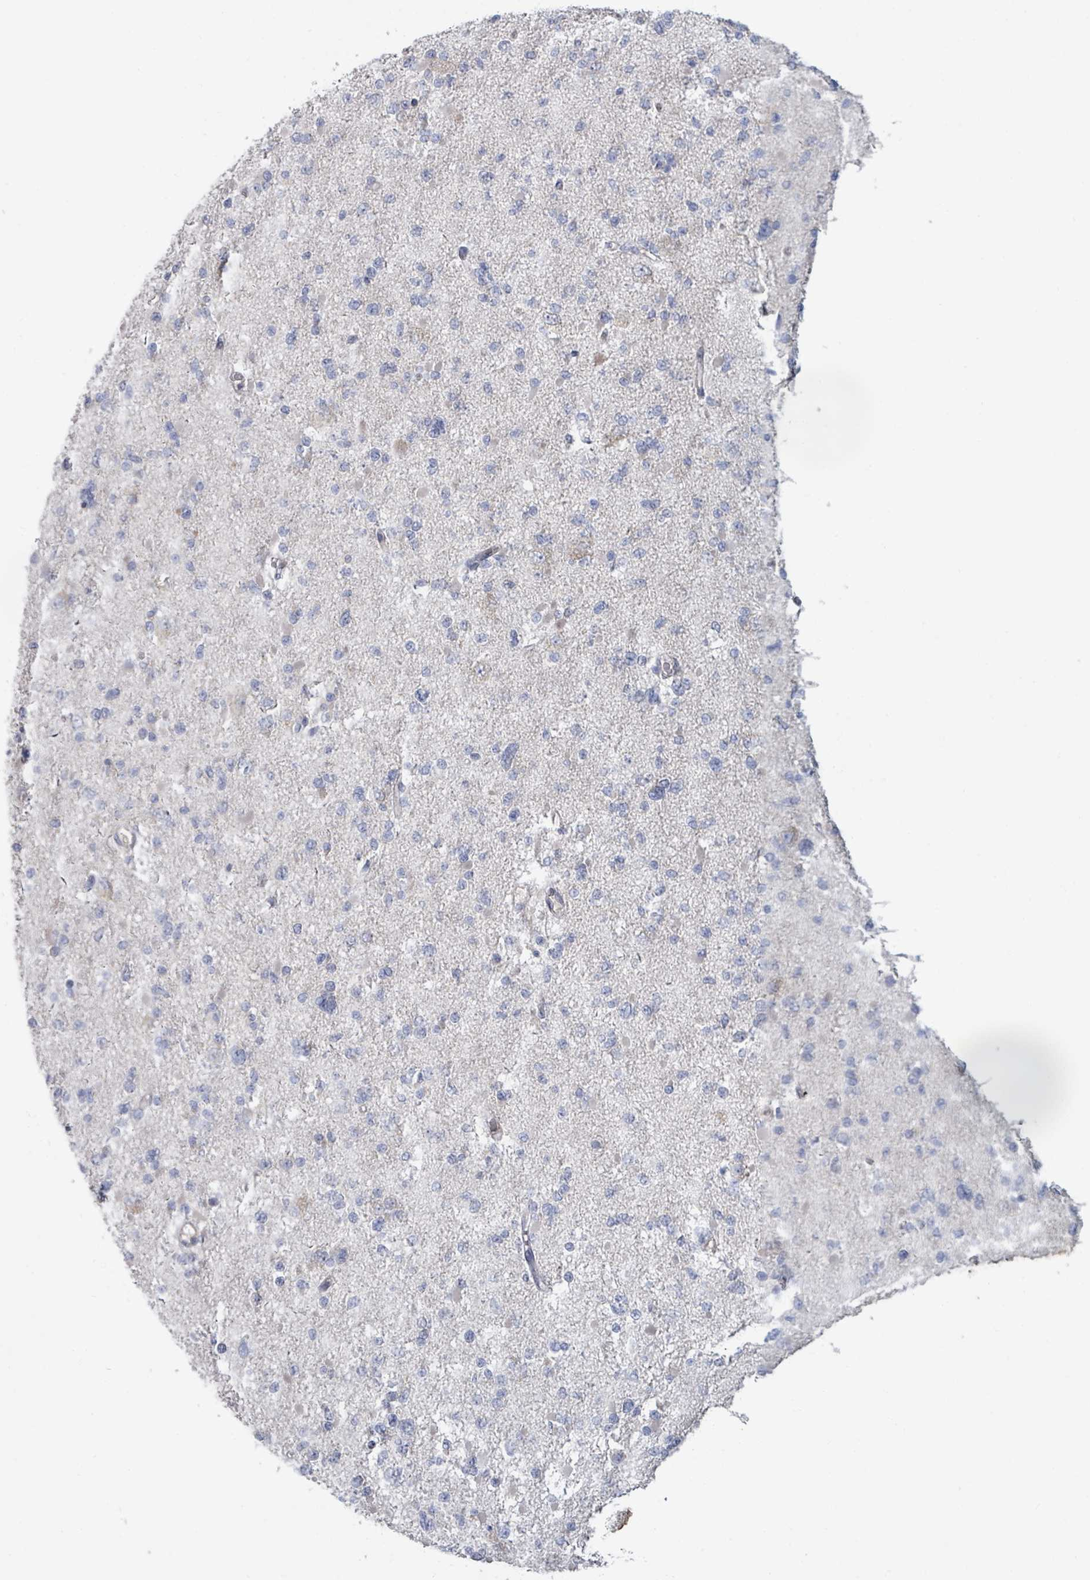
{"staining": {"intensity": "negative", "quantity": "none", "location": "none"}, "tissue": "glioma", "cell_type": "Tumor cells", "image_type": "cancer", "snomed": [{"axis": "morphology", "description": "Glioma, malignant, Low grade"}, {"axis": "topography", "description": "Brain"}], "caption": "Immunohistochemical staining of human malignant glioma (low-grade) shows no significant staining in tumor cells.", "gene": "KCNS2", "patient": {"sex": "female", "age": 22}}